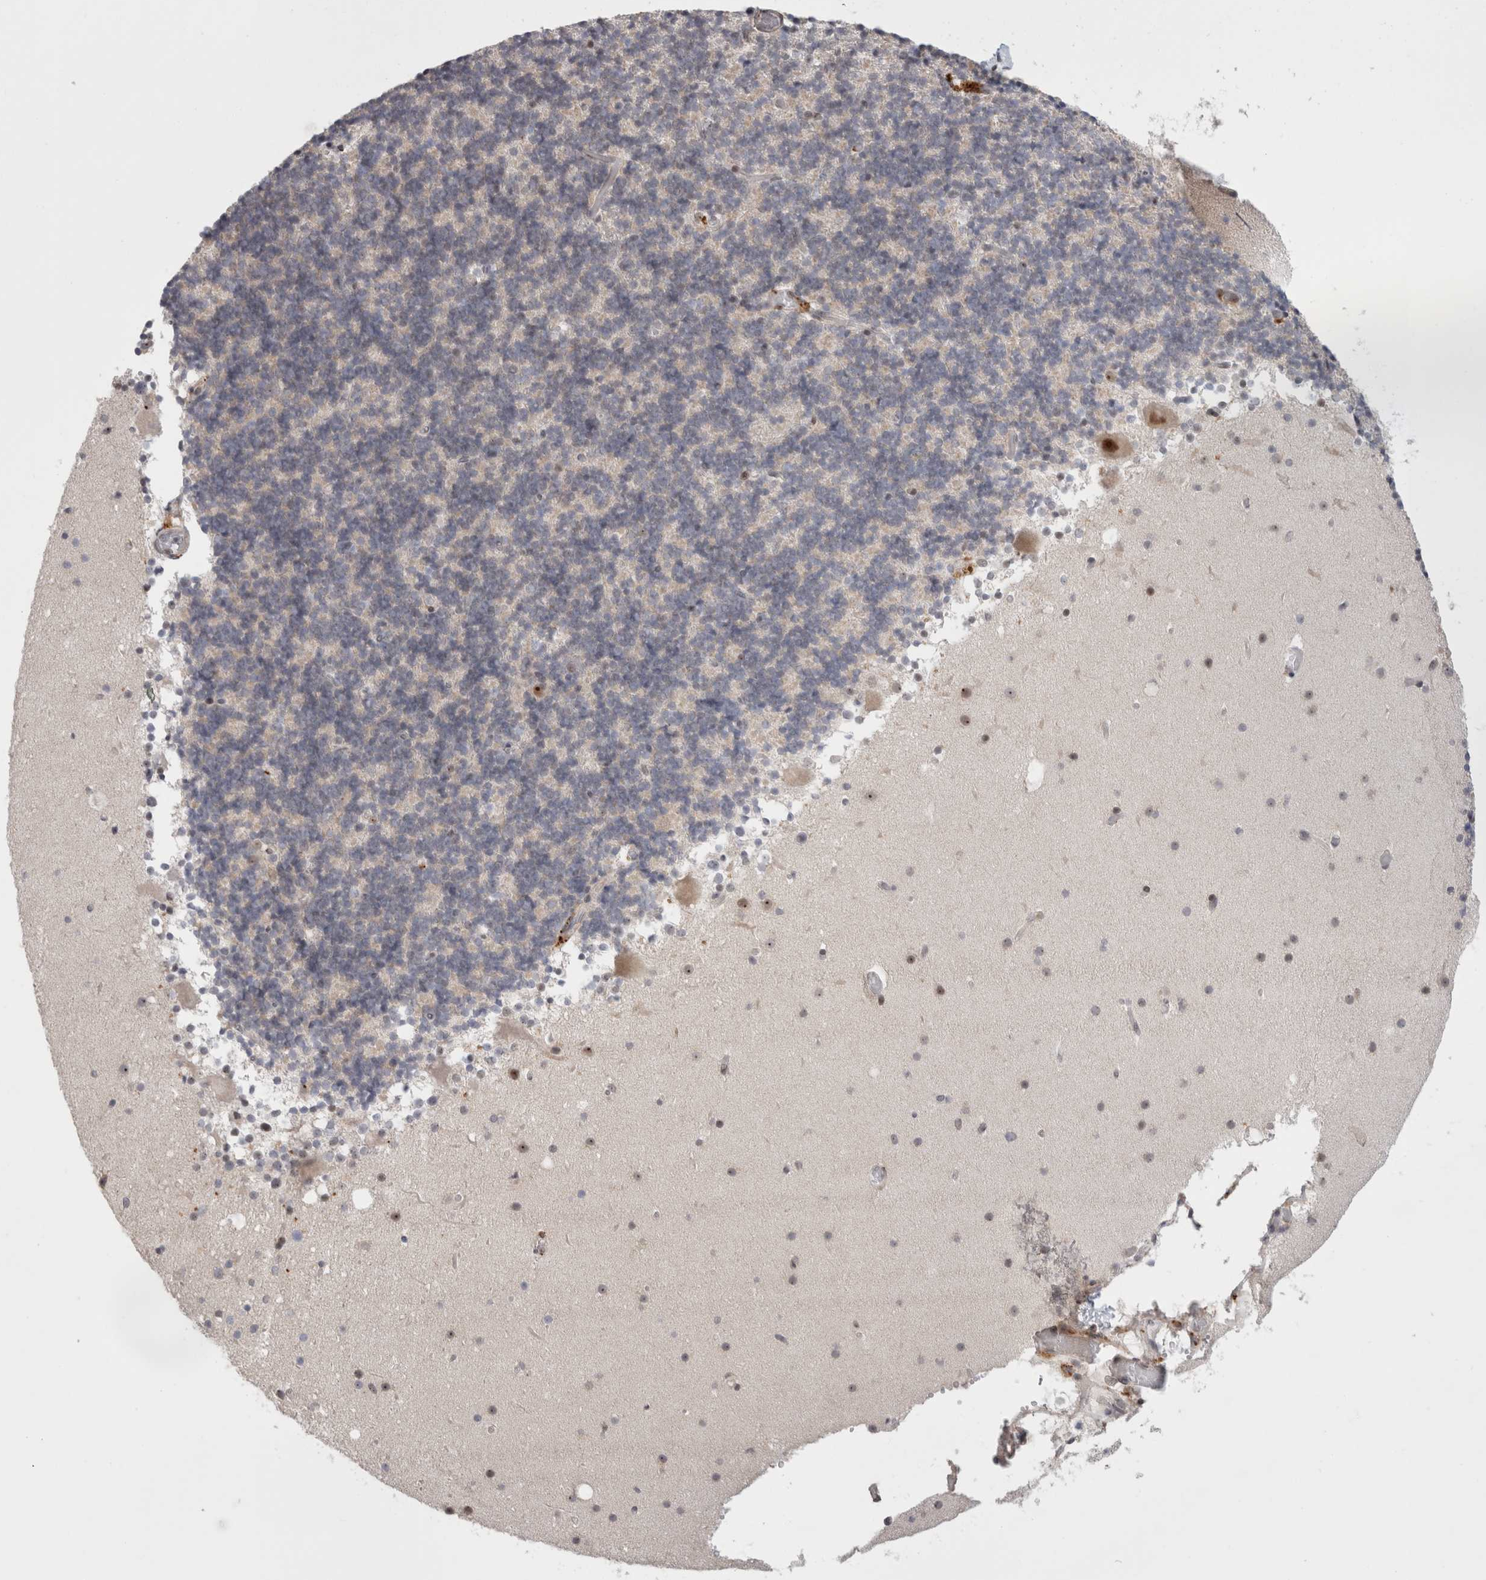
{"staining": {"intensity": "negative", "quantity": "none", "location": "none"}, "tissue": "cerebellum", "cell_type": "Cells in granular layer", "image_type": "normal", "snomed": [{"axis": "morphology", "description": "Normal tissue, NOS"}, {"axis": "topography", "description": "Cerebellum"}], "caption": "DAB (3,3'-diaminobenzidine) immunohistochemical staining of normal human cerebellum reveals no significant expression in cells in granular layer.", "gene": "SENP6", "patient": {"sex": "male", "age": 57}}